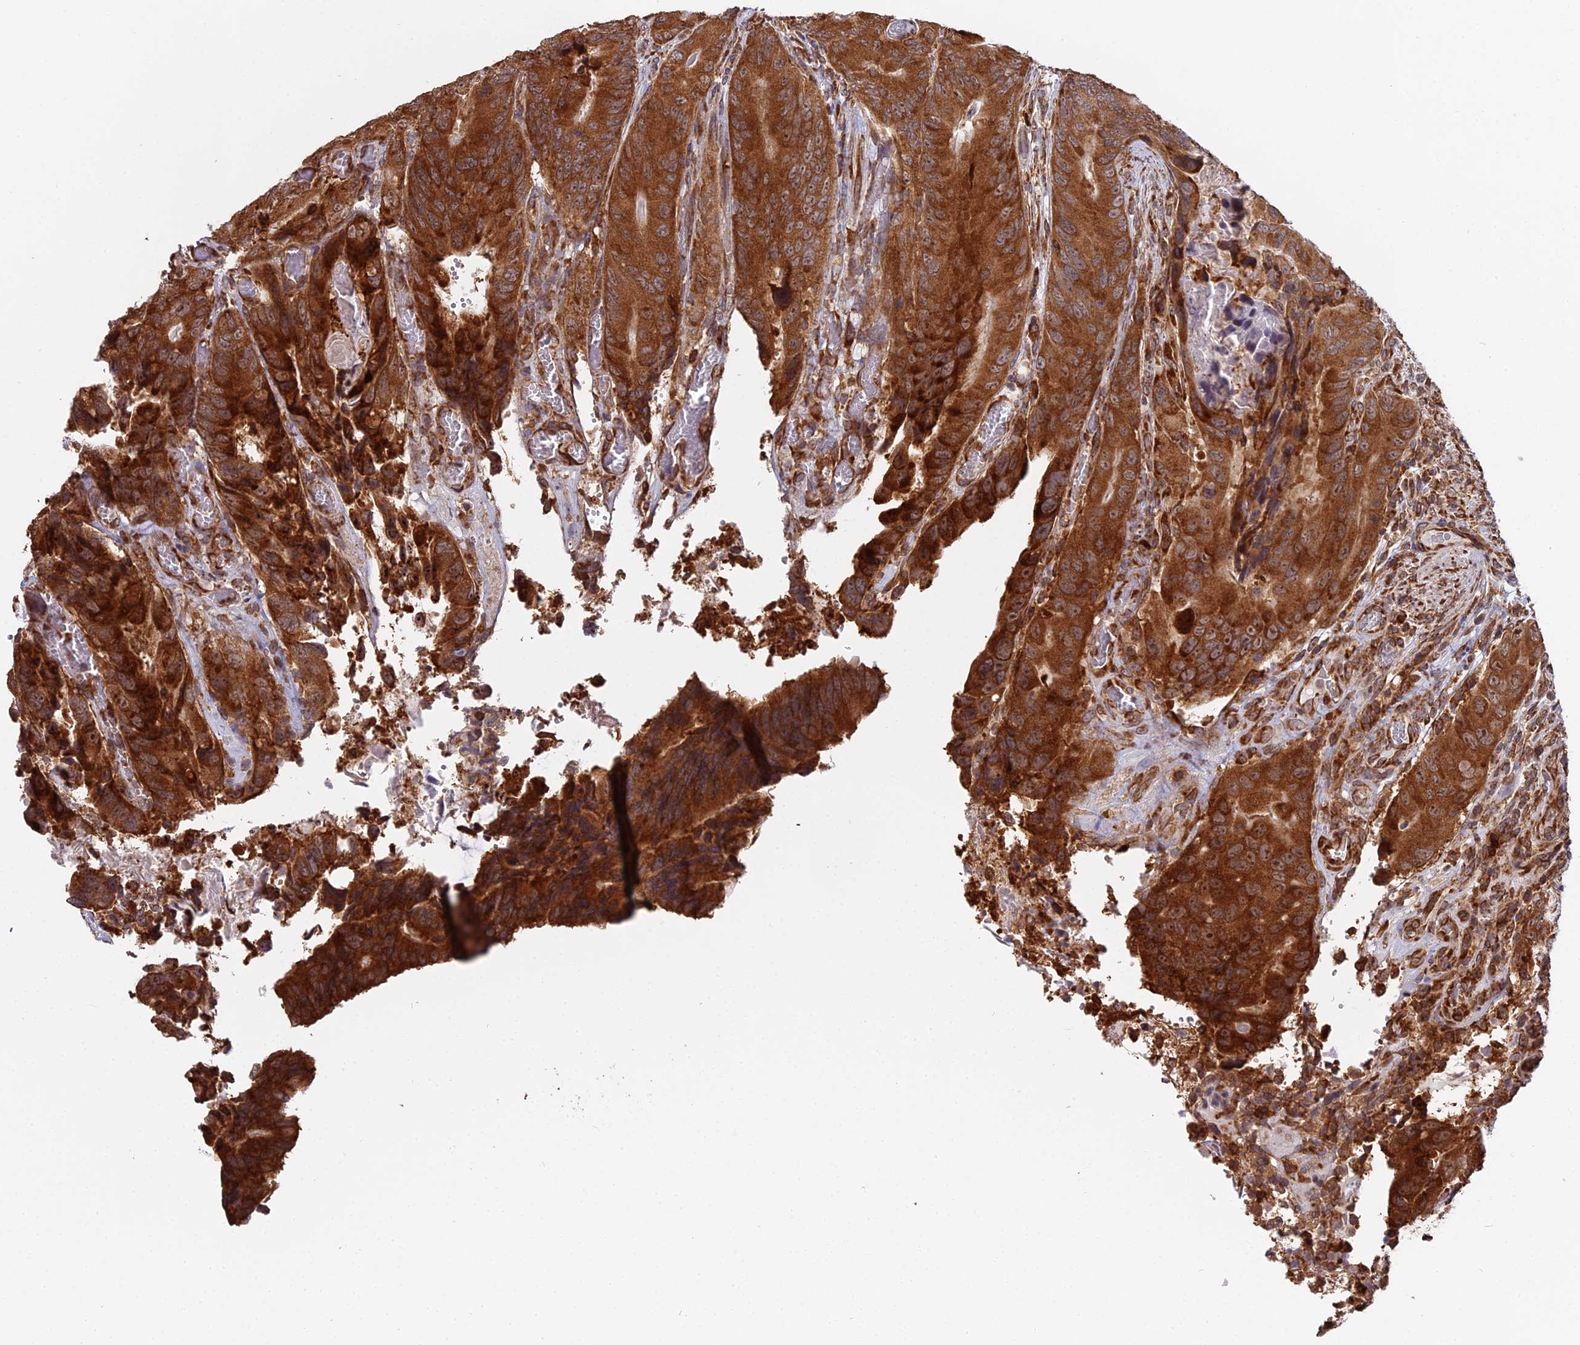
{"staining": {"intensity": "strong", "quantity": ">75%", "location": "cytoplasmic/membranous"}, "tissue": "colorectal cancer", "cell_type": "Tumor cells", "image_type": "cancer", "snomed": [{"axis": "morphology", "description": "Adenocarcinoma, NOS"}, {"axis": "topography", "description": "Colon"}], "caption": "This is an image of immunohistochemistry (IHC) staining of colorectal adenocarcinoma, which shows strong expression in the cytoplasmic/membranous of tumor cells.", "gene": "RPL26", "patient": {"sex": "male", "age": 84}}